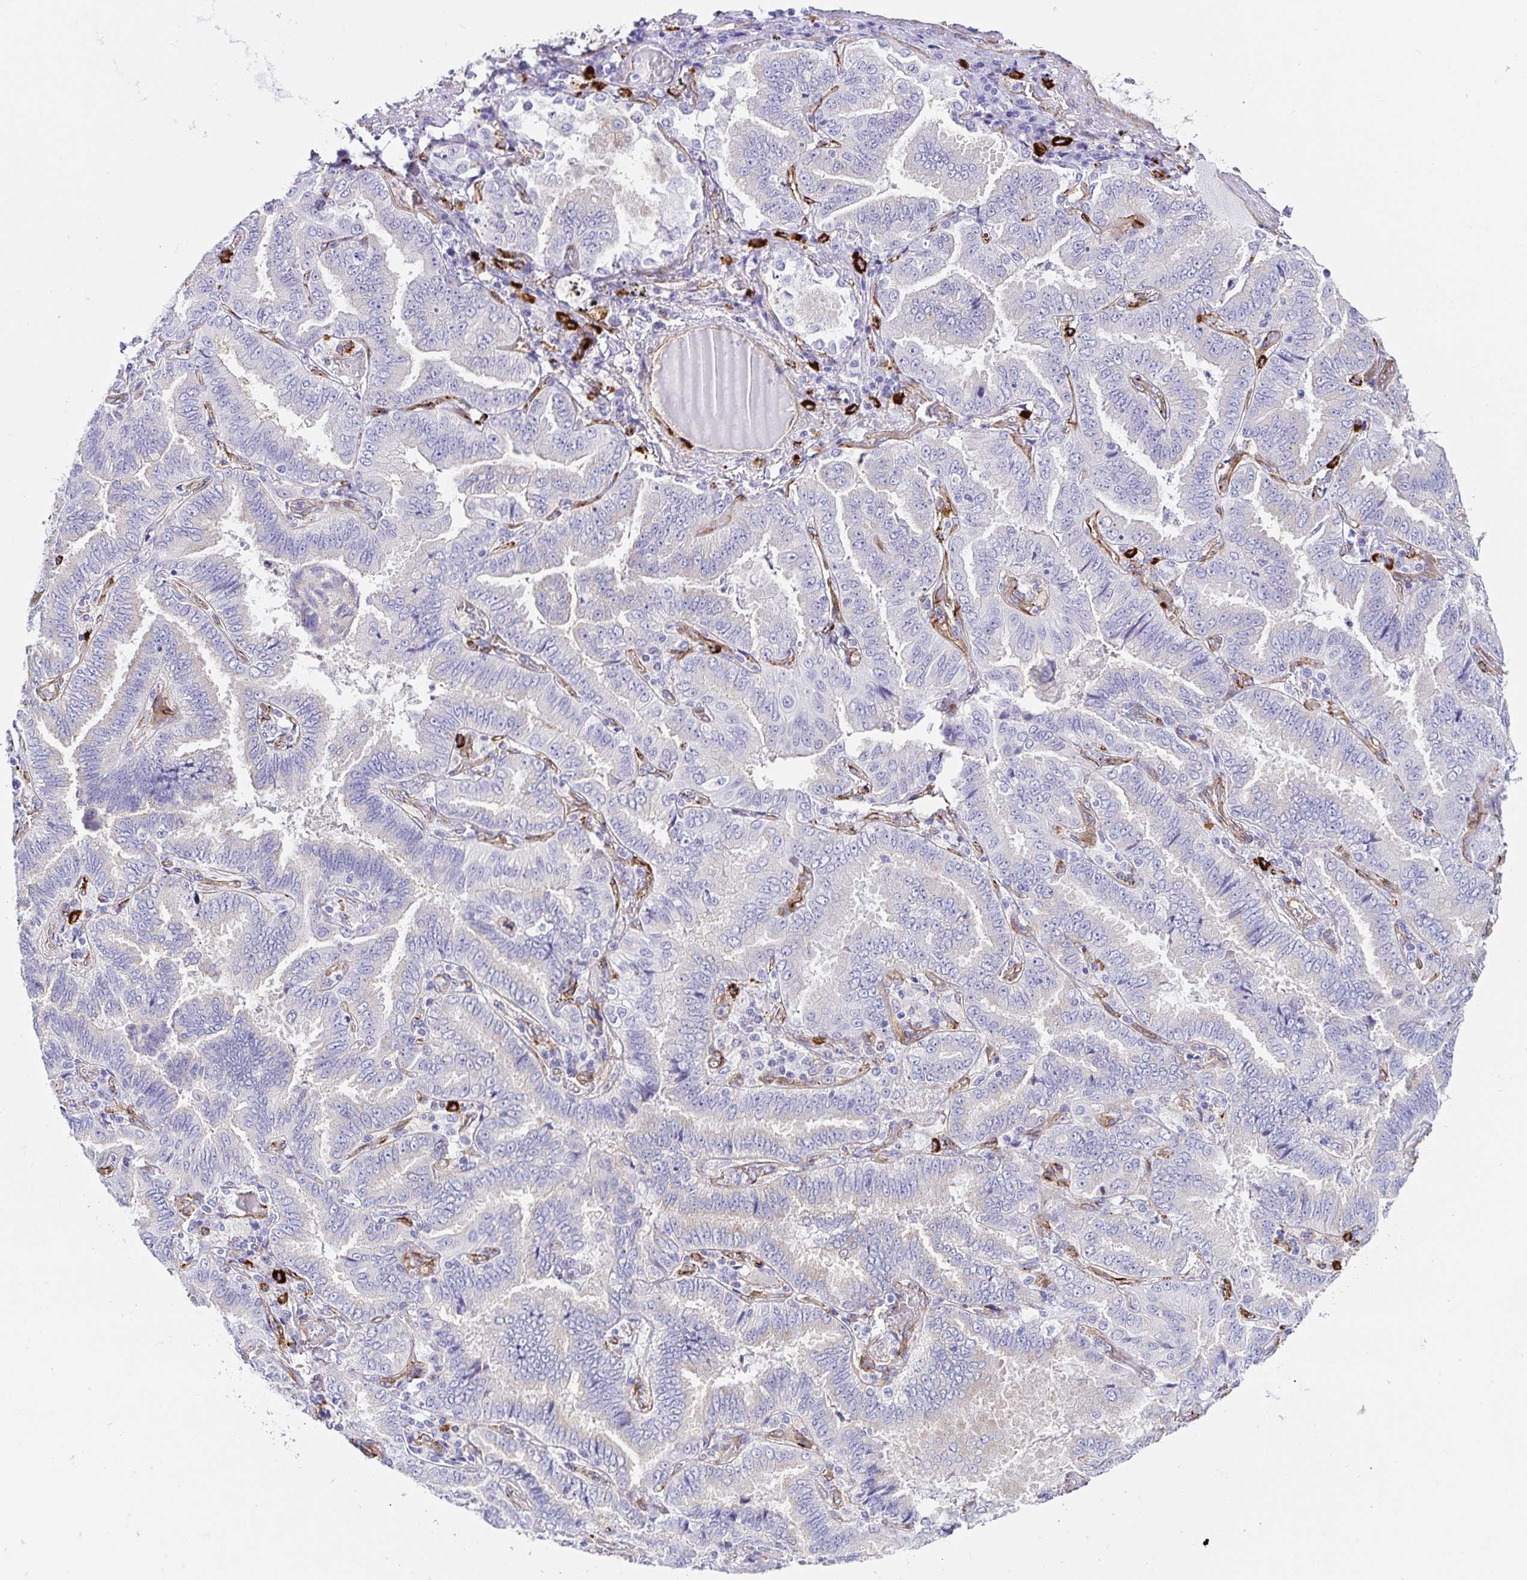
{"staining": {"intensity": "negative", "quantity": "none", "location": "none"}, "tissue": "lung cancer", "cell_type": "Tumor cells", "image_type": "cancer", "snomed": [{"axis": "morphology", "description": "Aneuploidy"}, {"axis": "morphology", "description": "Adenocarcinoma, NOS"}, {"axis": "morphology", "description": "Adenocarcinoma, metastatic, NOS"}, {"axis": "topography", "description": "Lymph node"}, {"axis": "topography", "description": "Lung"}], "caption": "High power microscopy micrograph of an IHC histopathology image of lung cancer (metastatic adenocarcinoma), revealing no significant expression in tumor cells.", "gene": "DOCK1", "patient": {"sex": "female", "age": 48}}